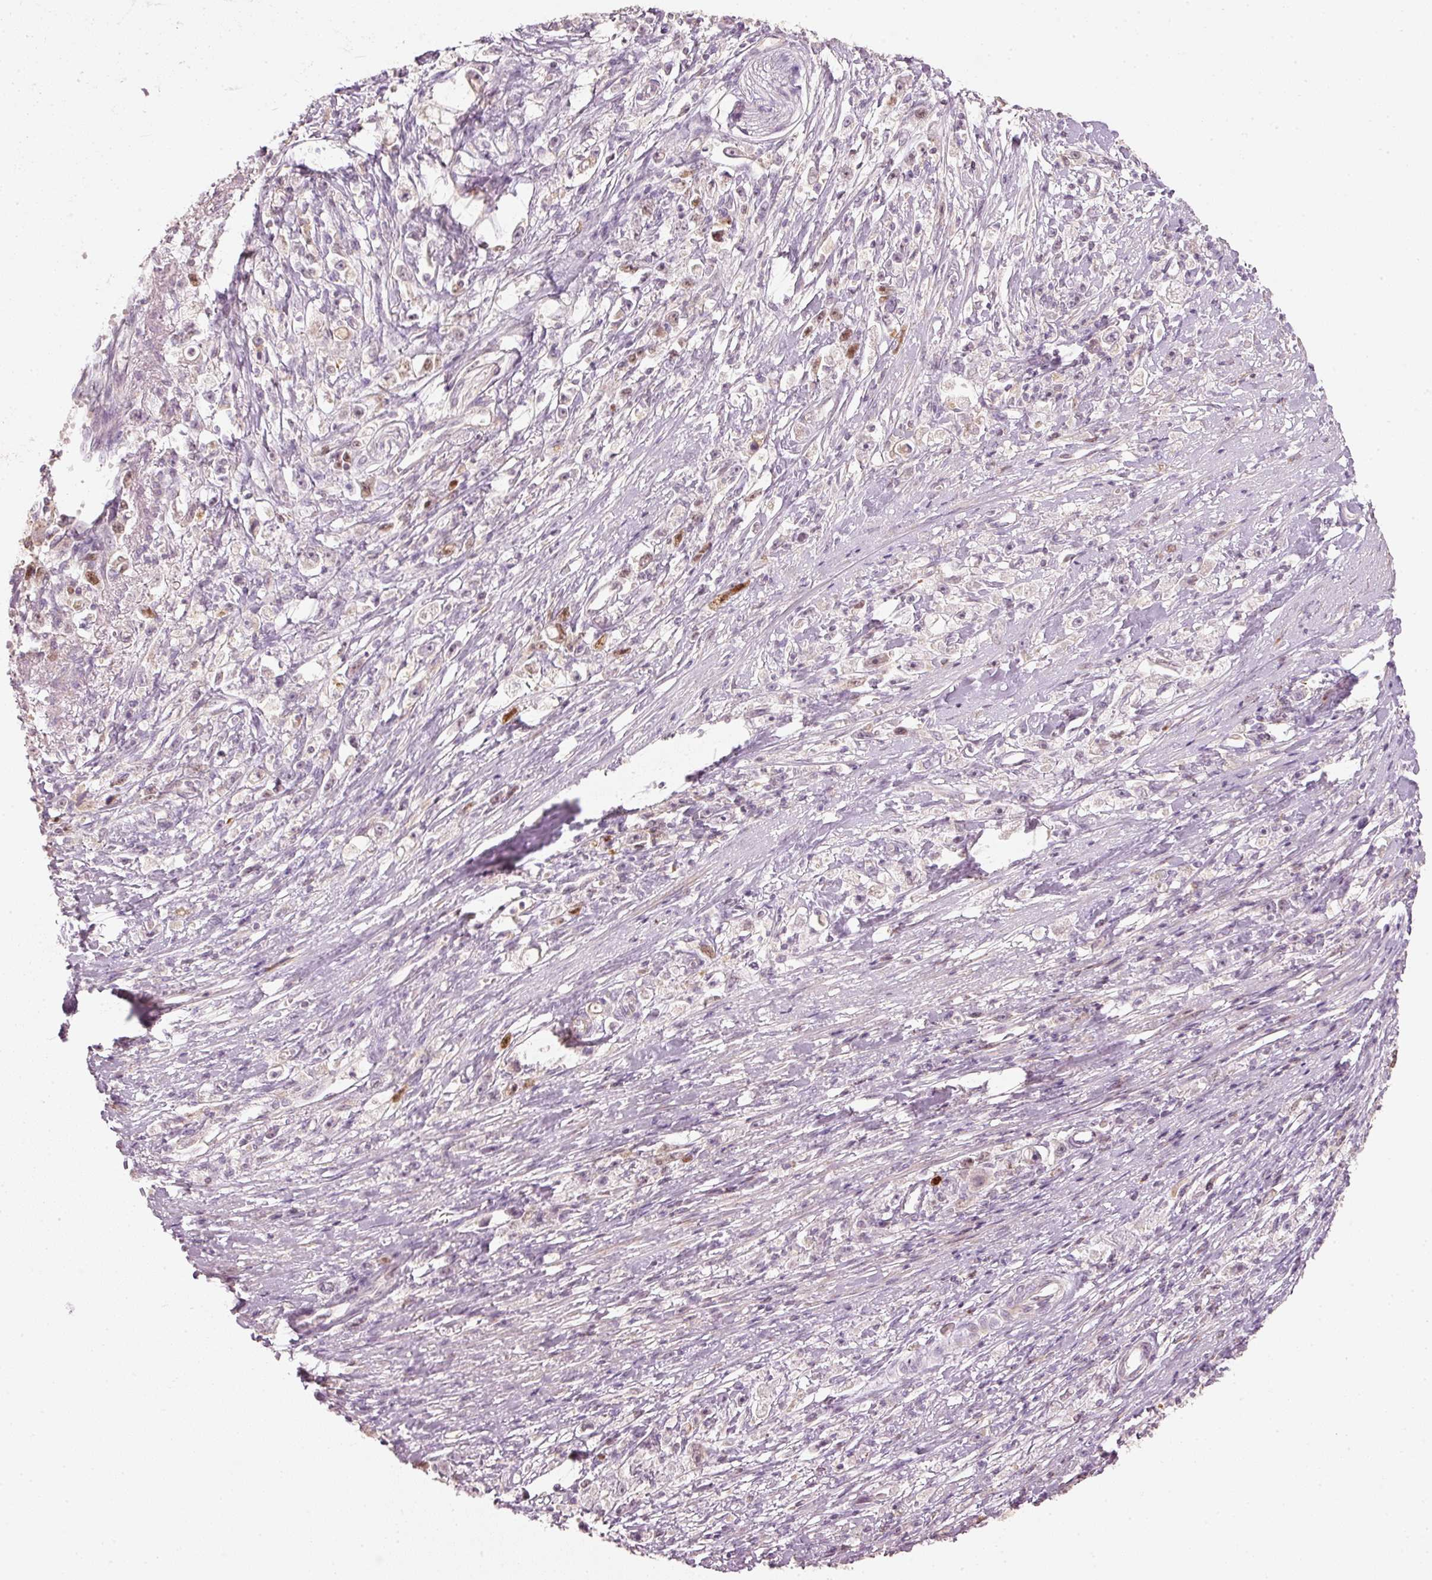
{"staining": {"intensity": "moderate", "quantity": "<25%", "location": "nuclear"}, "tissue": "stomach cancer", "cell_type": "Tumor cells", "image_type": "cancer", "snomed": [{"axis": "morphology", "description": "Adenocarcinoma, NOS"}, {"axis": "topography", "description": "Stomach"}], "caption": "A photomicrograph showing moderate nuclear positivity in about <25% of tumor cells in stomach cancer, as visualized by brown immunohistochemical staining.", "gene": "TREX2", "patient": {"sex": "female", "age": 59}}